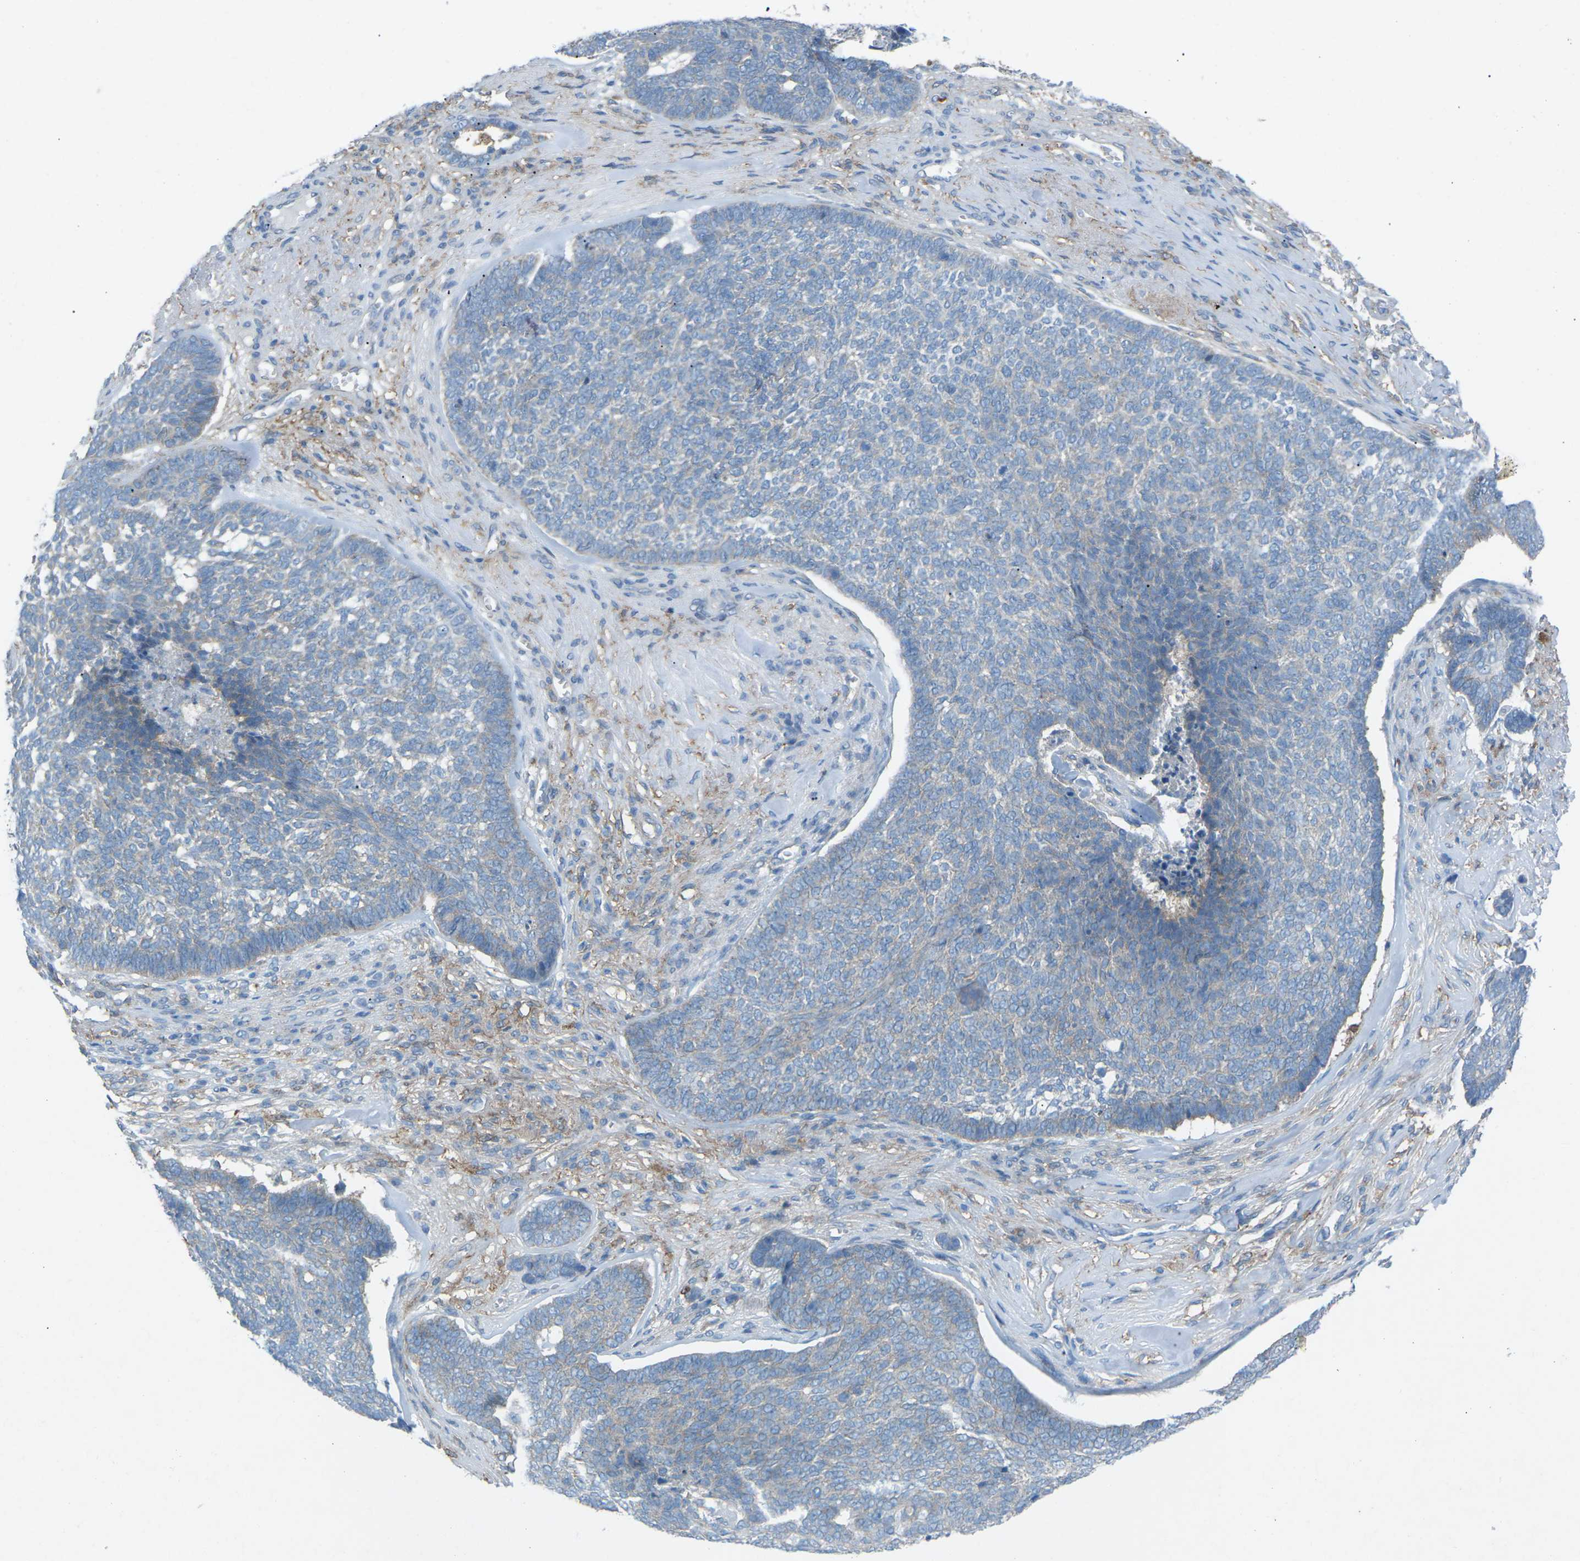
{"staining": {"intensity": "weak", "quantity": "<25%", "location": "cytoplasmic/membranous"}, "tissue": "skin cancer", "cell_type": "Tumor cells", "image_type": "cancer", "snomed": [{"axis": "morphology", "description": "Basal cell carcinoma"}, {"axis": "topography", "description": "Skin"}], "caption": "A histopathology image of basal cell carcinoma (skin) stained for a protein displays no brown staining in tumor cells.", "gene": "STK11", "patient": {"sex": "male", "age": 84}}